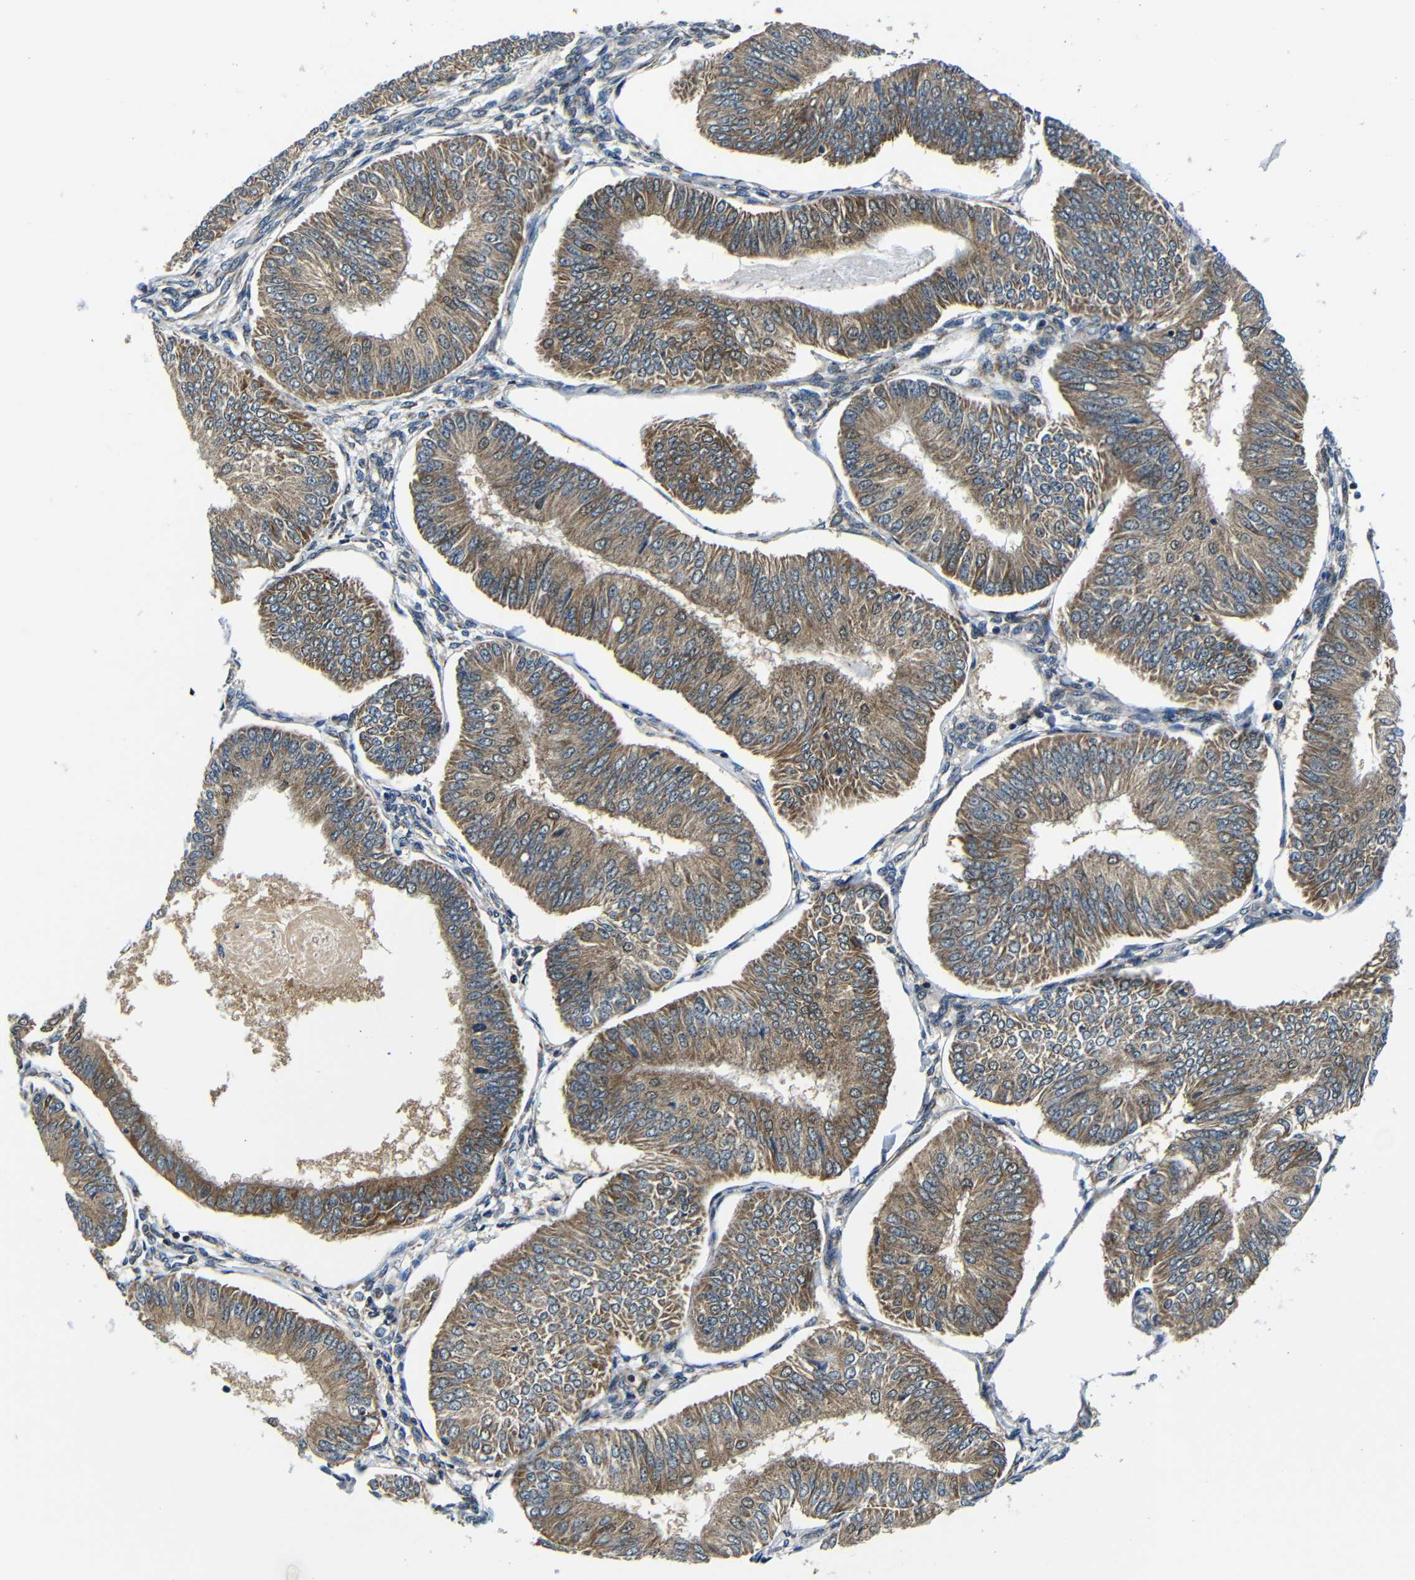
{"staining": {"intensity": "moderate", "quantity": ">75%", "location": "cytoplasmic/membranous"}, "tissue": "endometrial cancer", "cell_type": "Tumor cells", "image_type": "cancer", "snomed": [{"axis": "morphology", "description": "Adenocarcinoma, NOS"}, {"axis": "topography", "description": "Endometrium"}], "caption": "Immunohistochemical staining of endometrial cancer displays medium levels of moderate cytoplasmic/membranous expression in approximately >75% of tumor cells. (DAB = brown stain, brightfield microscopy at high magnification).", "gene": "FKBP14", "patient": {"sex": "female", "age": 58}}